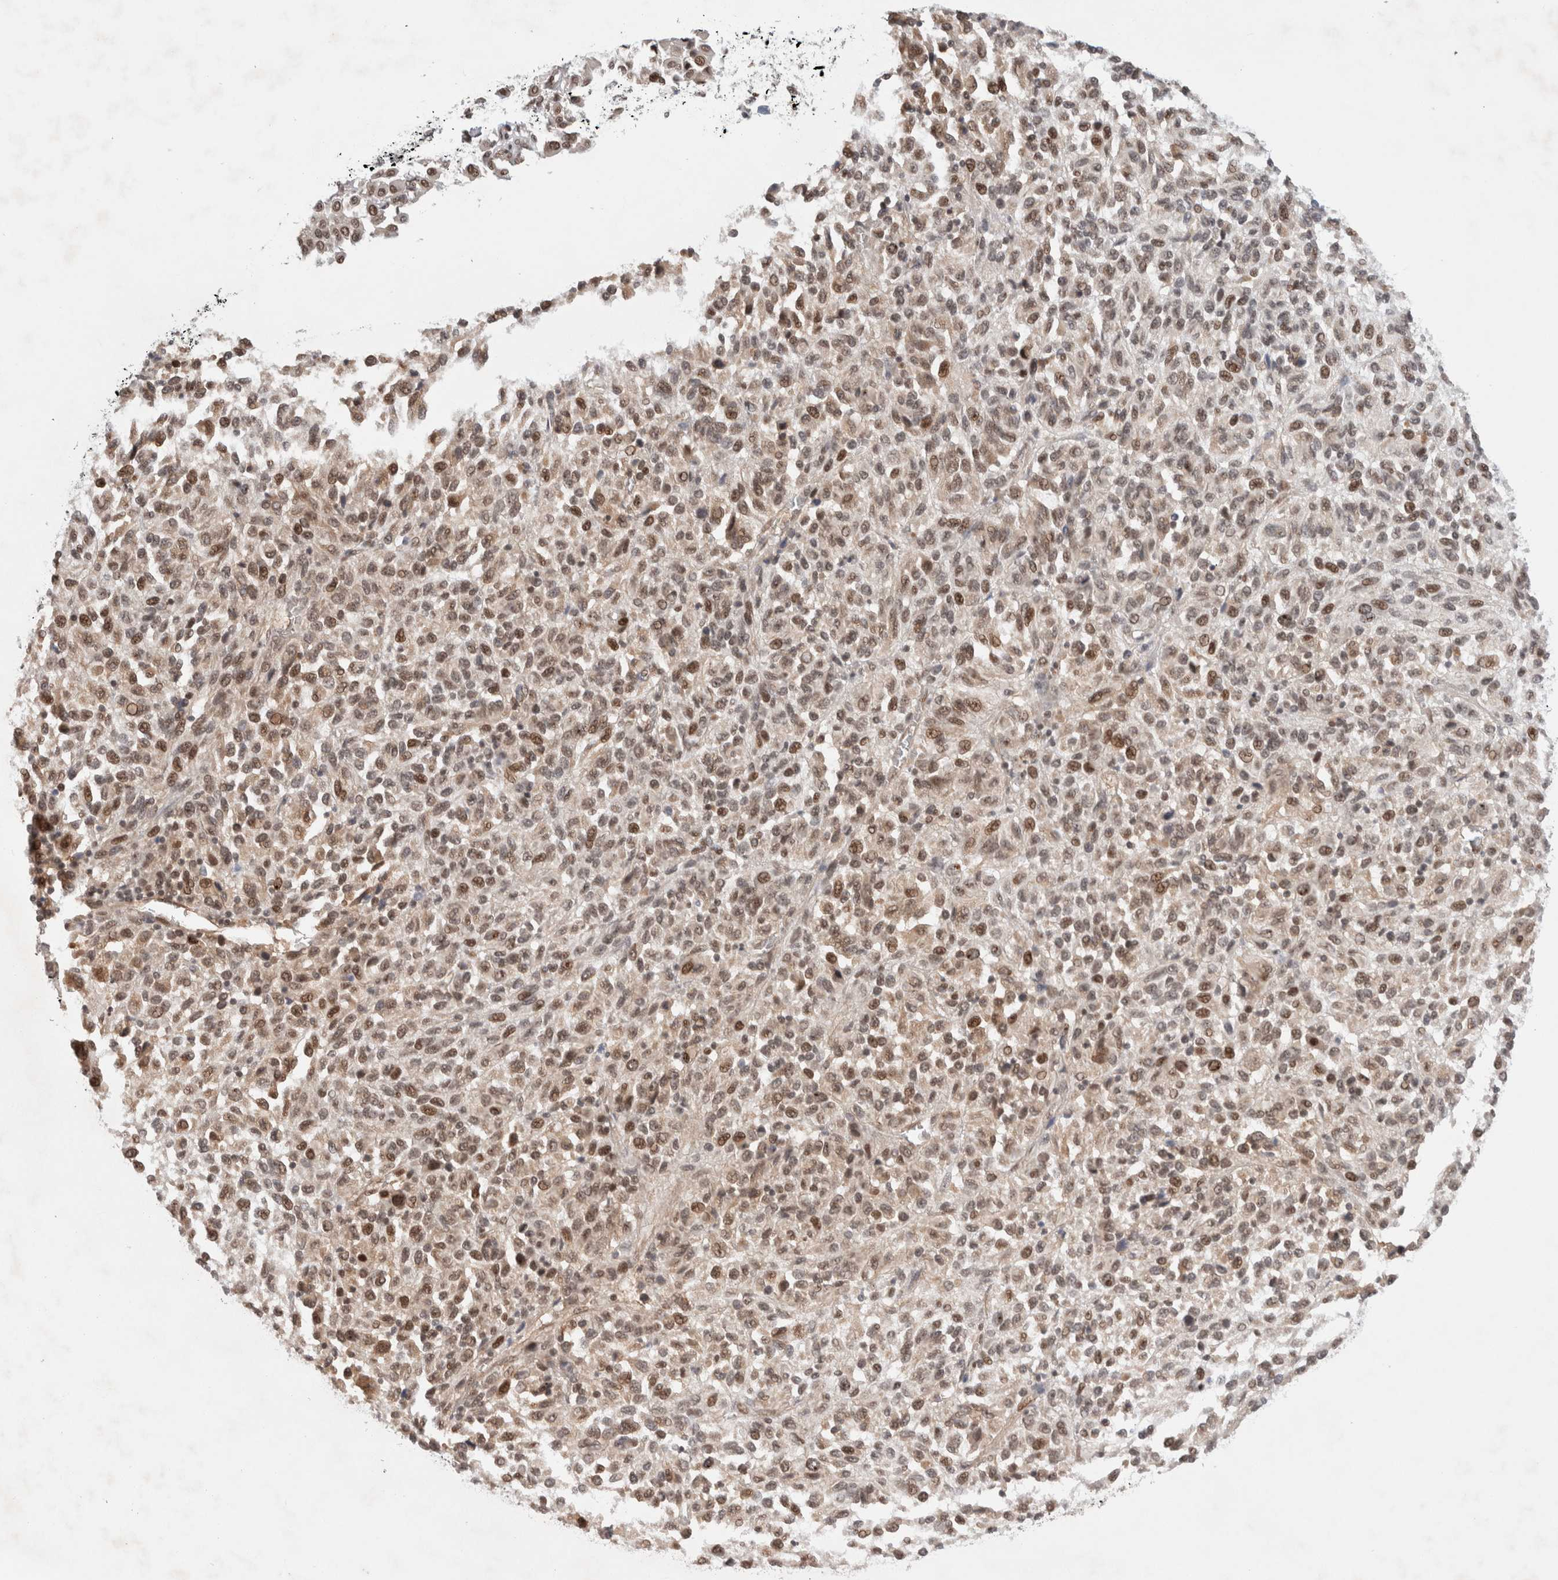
{"staining": {"intensity": "moderate", "quantity": ">75%", "location": "nuclear"}, "tissue": "melanoma", "cell_type": "Tumor cells", "image_type": "cancer", "snomed": [{"axis": "morphology", "description": "Malignant melanoma, Metastatic site"}, {"axis": "topography", "description": "Lung"}], "caption": "Immunohistochemical staining of human melanoma exhibits moderate nuclear protein staining in about >75% of tumor cells.", "gene": "GATAD2A", "patient": {"sex": "male", "age": 64}}